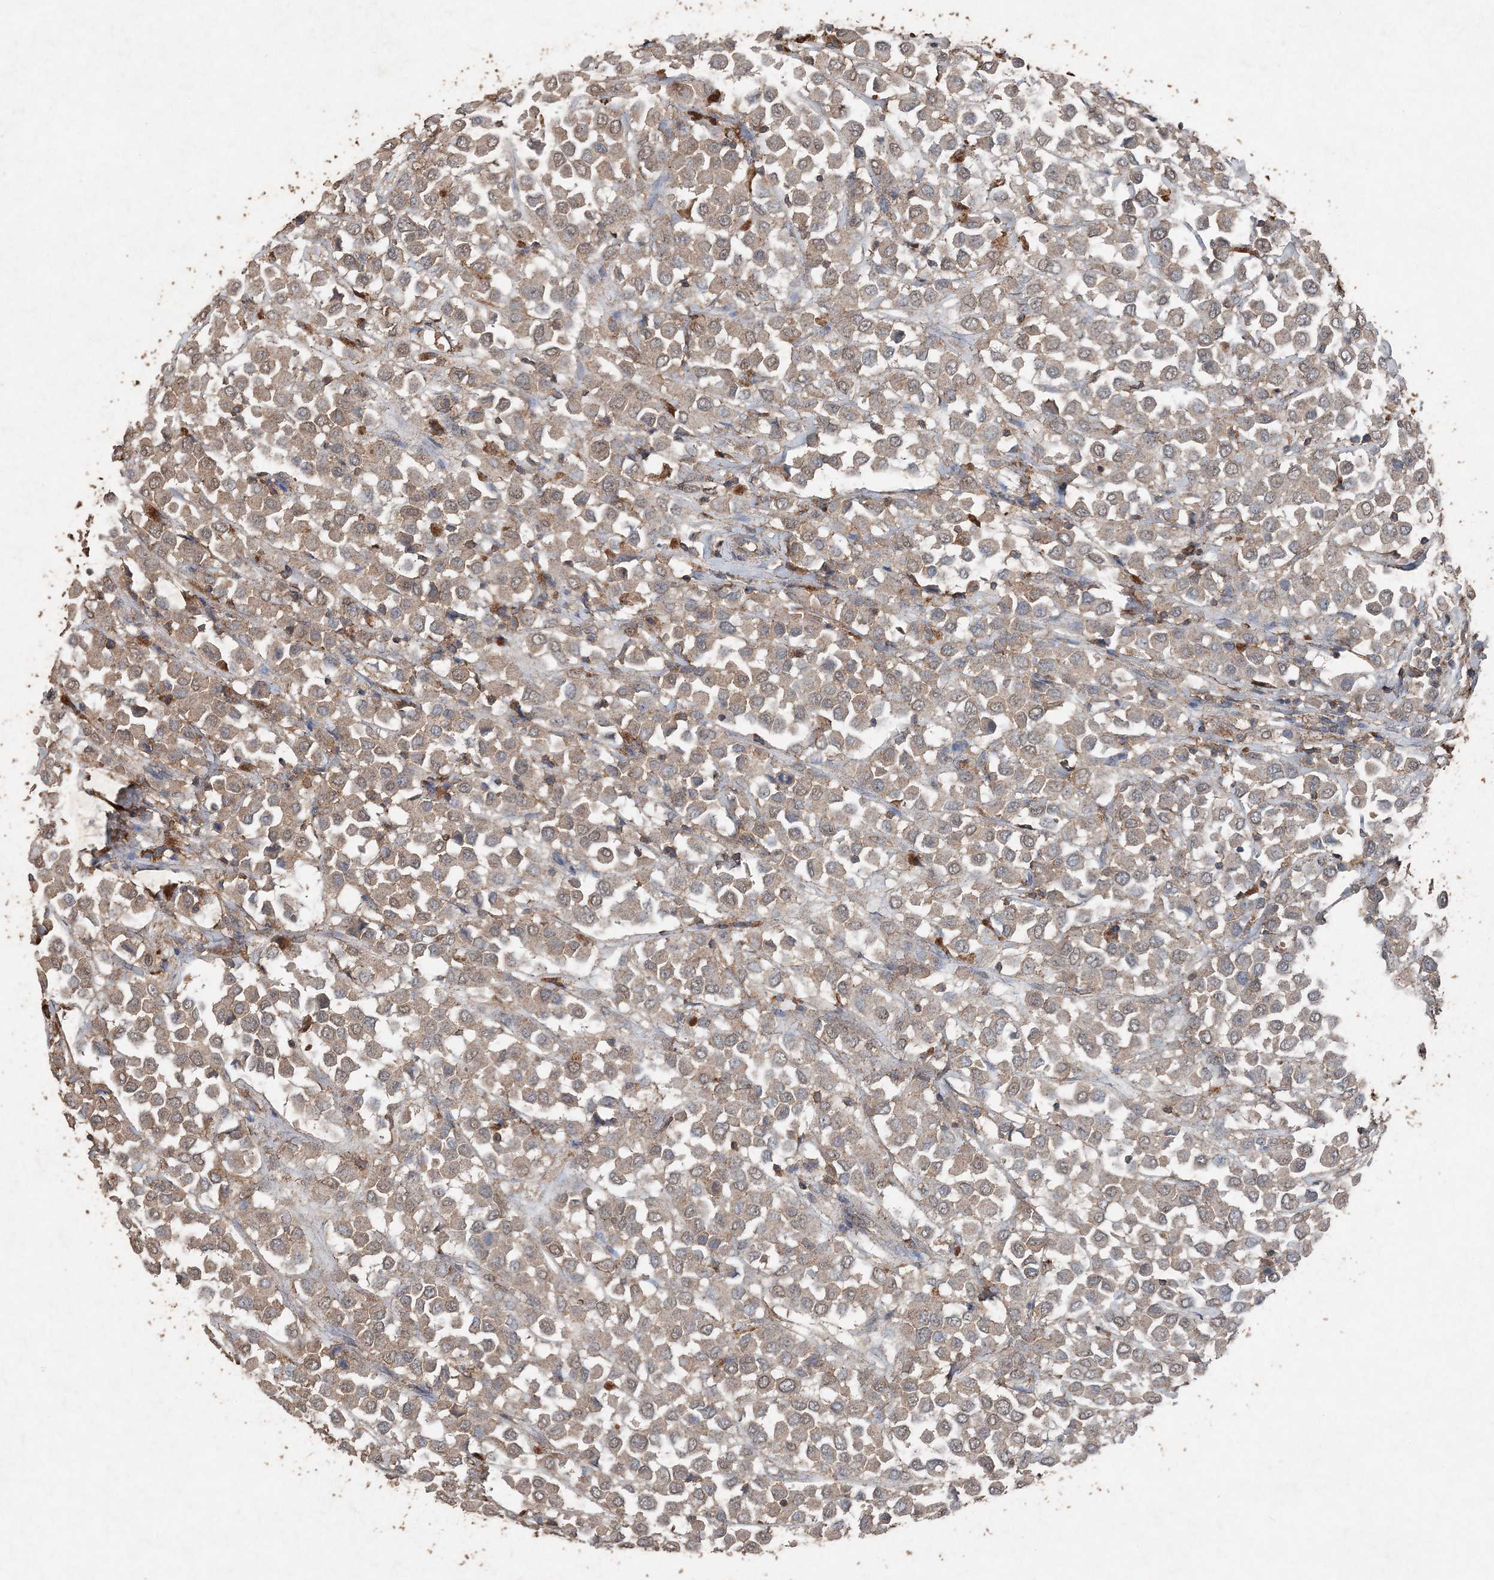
{"staining": {"intensity": "moderate", "quantity": ">75%", "location": "cytoplasmic/membranous"}, "tissue": "breast cancer", "cell_type": "Tumor cells", "image_type": "cancer", "snomed": [{"axis": "morphology", "description": "Duct carcinoma"}, {"axis": "topography", "description": "Breast"}], "caption": "Brown immunohistochemical staining in intraductal carcinoma (breast) demonstrates moderate cytoplasmic/membranous staining in approximately >75% of tumor cells. Nuclei are stained in blue.", "gene": "FCN3", "patient": {"sex": "female", "age": 61}}